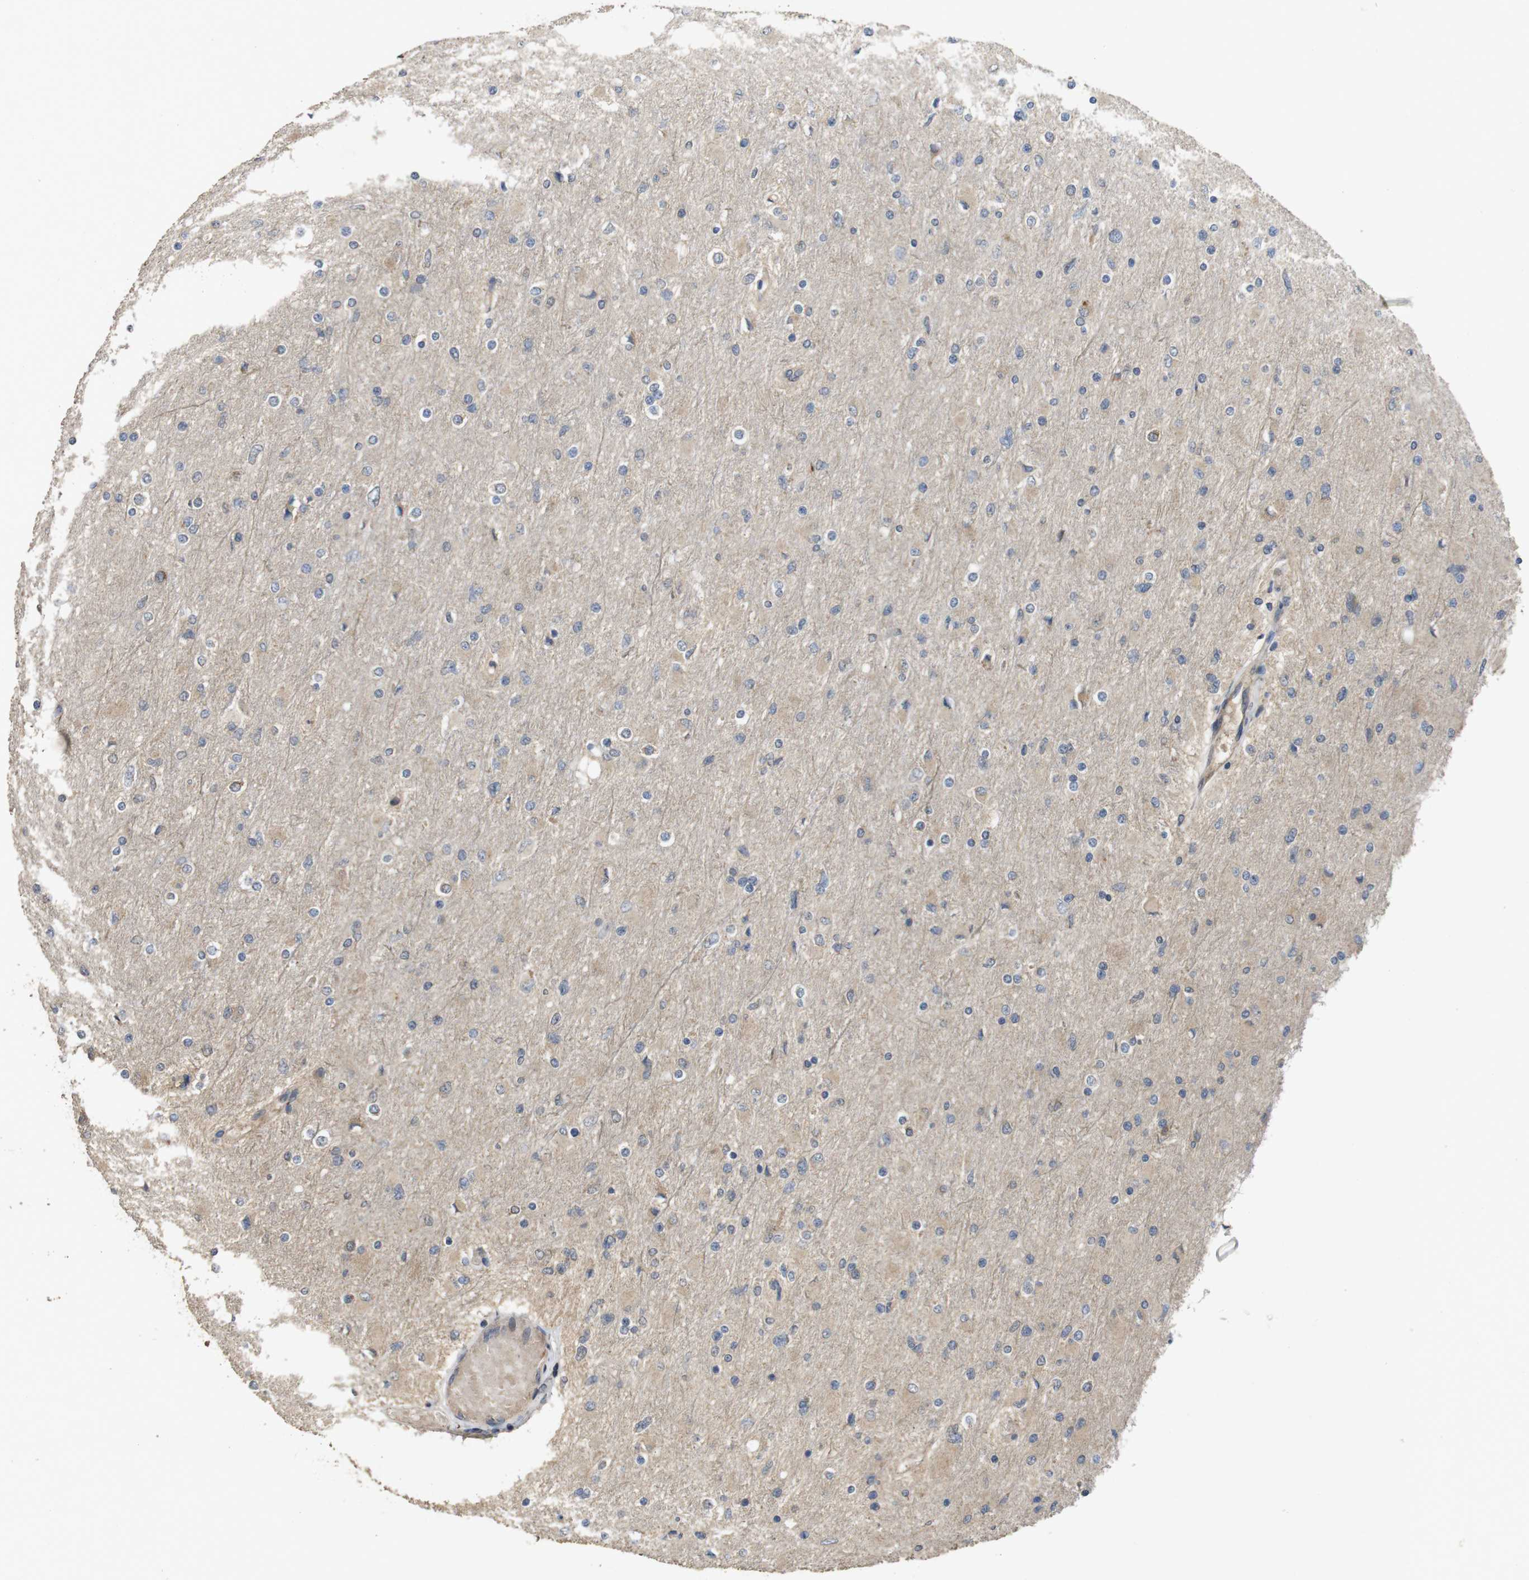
{"staining": {"intensity": "negative", "quantity": "none", "location": "none"}, "tissue": "glioma", "cell_type": "Tumor cells", "image_type": "cancer", "snomed": [{"axis": "morphology", "description": "Glioma, malignant, High grade"}, {"axis": "topography", "description": "Cerebral cortex"}], "caption": "Tumor cells show no significant positivity in glioma.", "gene": "PCDHB10", "patient": {"sex": "female", "age": 36}}